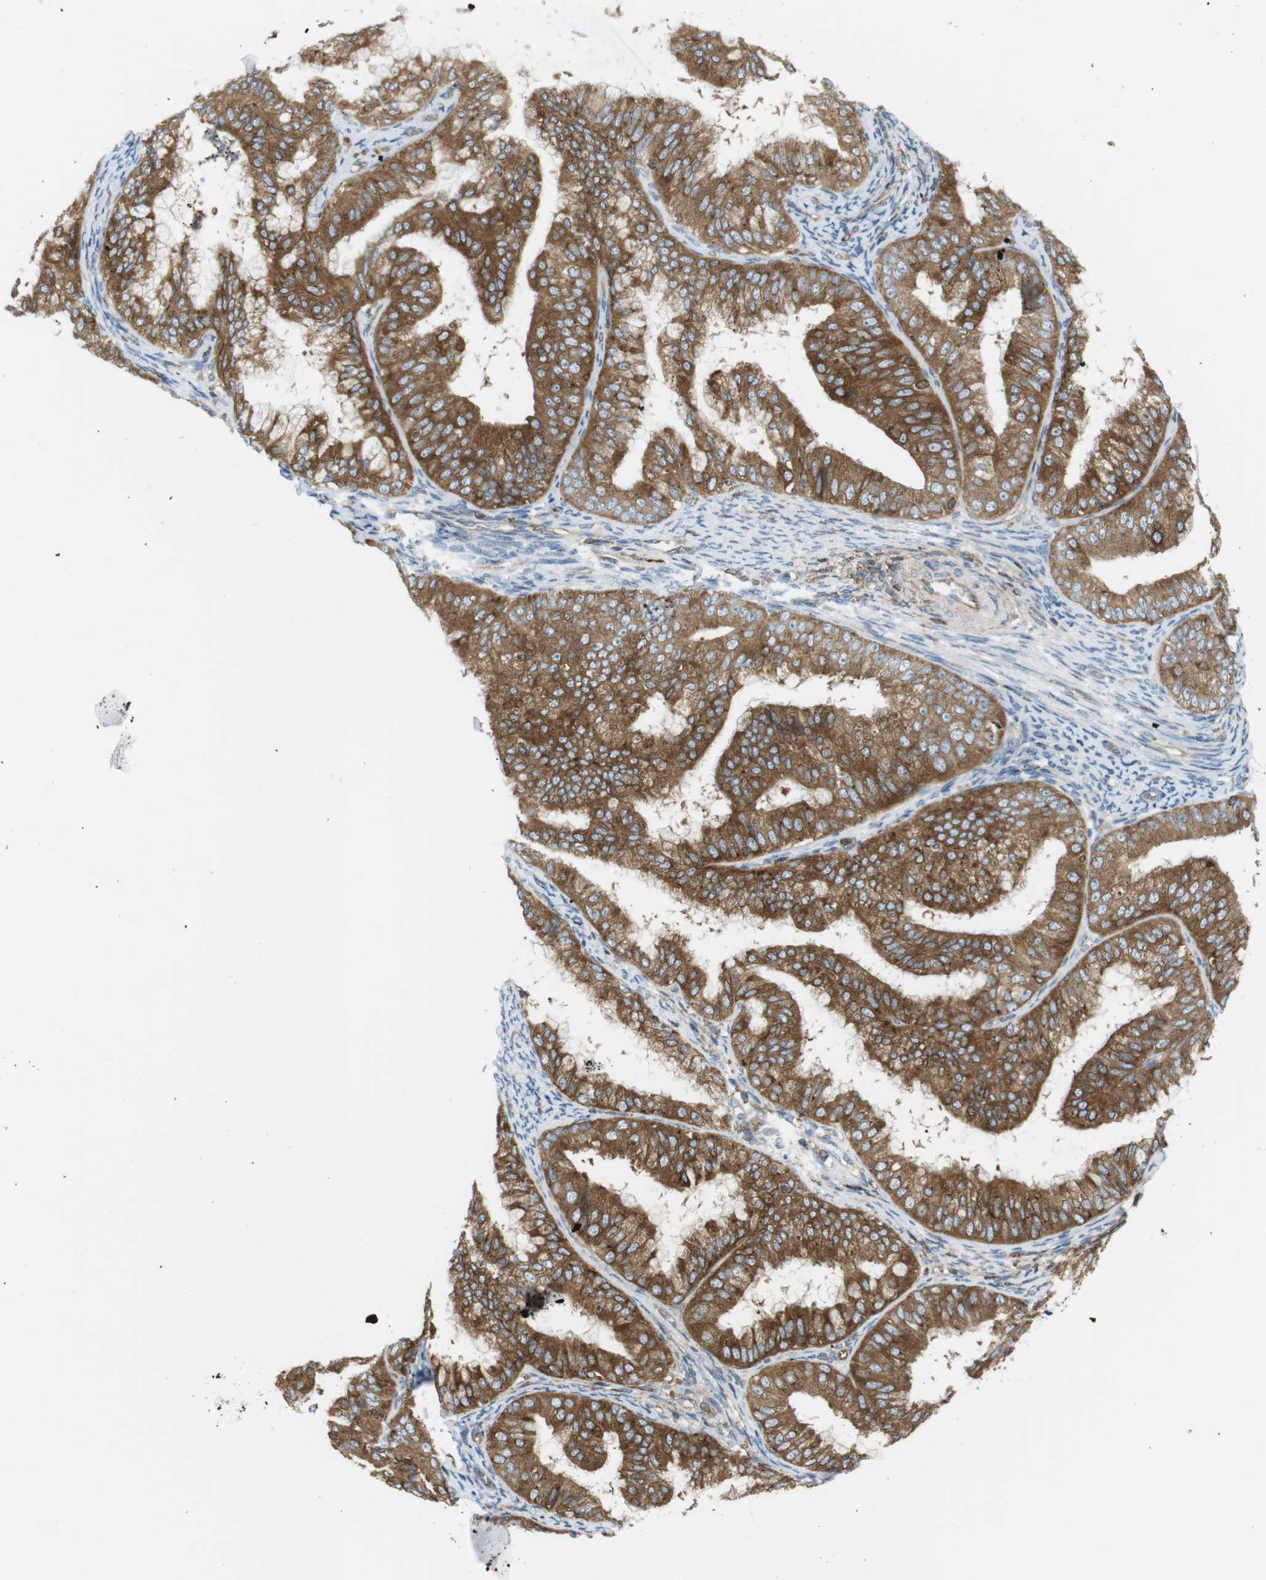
{"staining": {"intensity": "moderate", "quantity": ">75%", "location": "cytoplasmic/membranous"}, "tissue": "endometrial cancer", "cell_type": "Tumor cells", "image_type": "cancer", "snomed": [{"axis": "morphology", "description": "Adenocarcinoma, NOS"}, {"axis": "topography", "description": "Endometrium"}], "caption": "A brown stain highlights moderate cytoplasmic/membranous positivity of a protein in human endometrial adenocarcinoma tumor cells.", "gene": "FLII", "patient": {"sex": "female", "age": 63}}